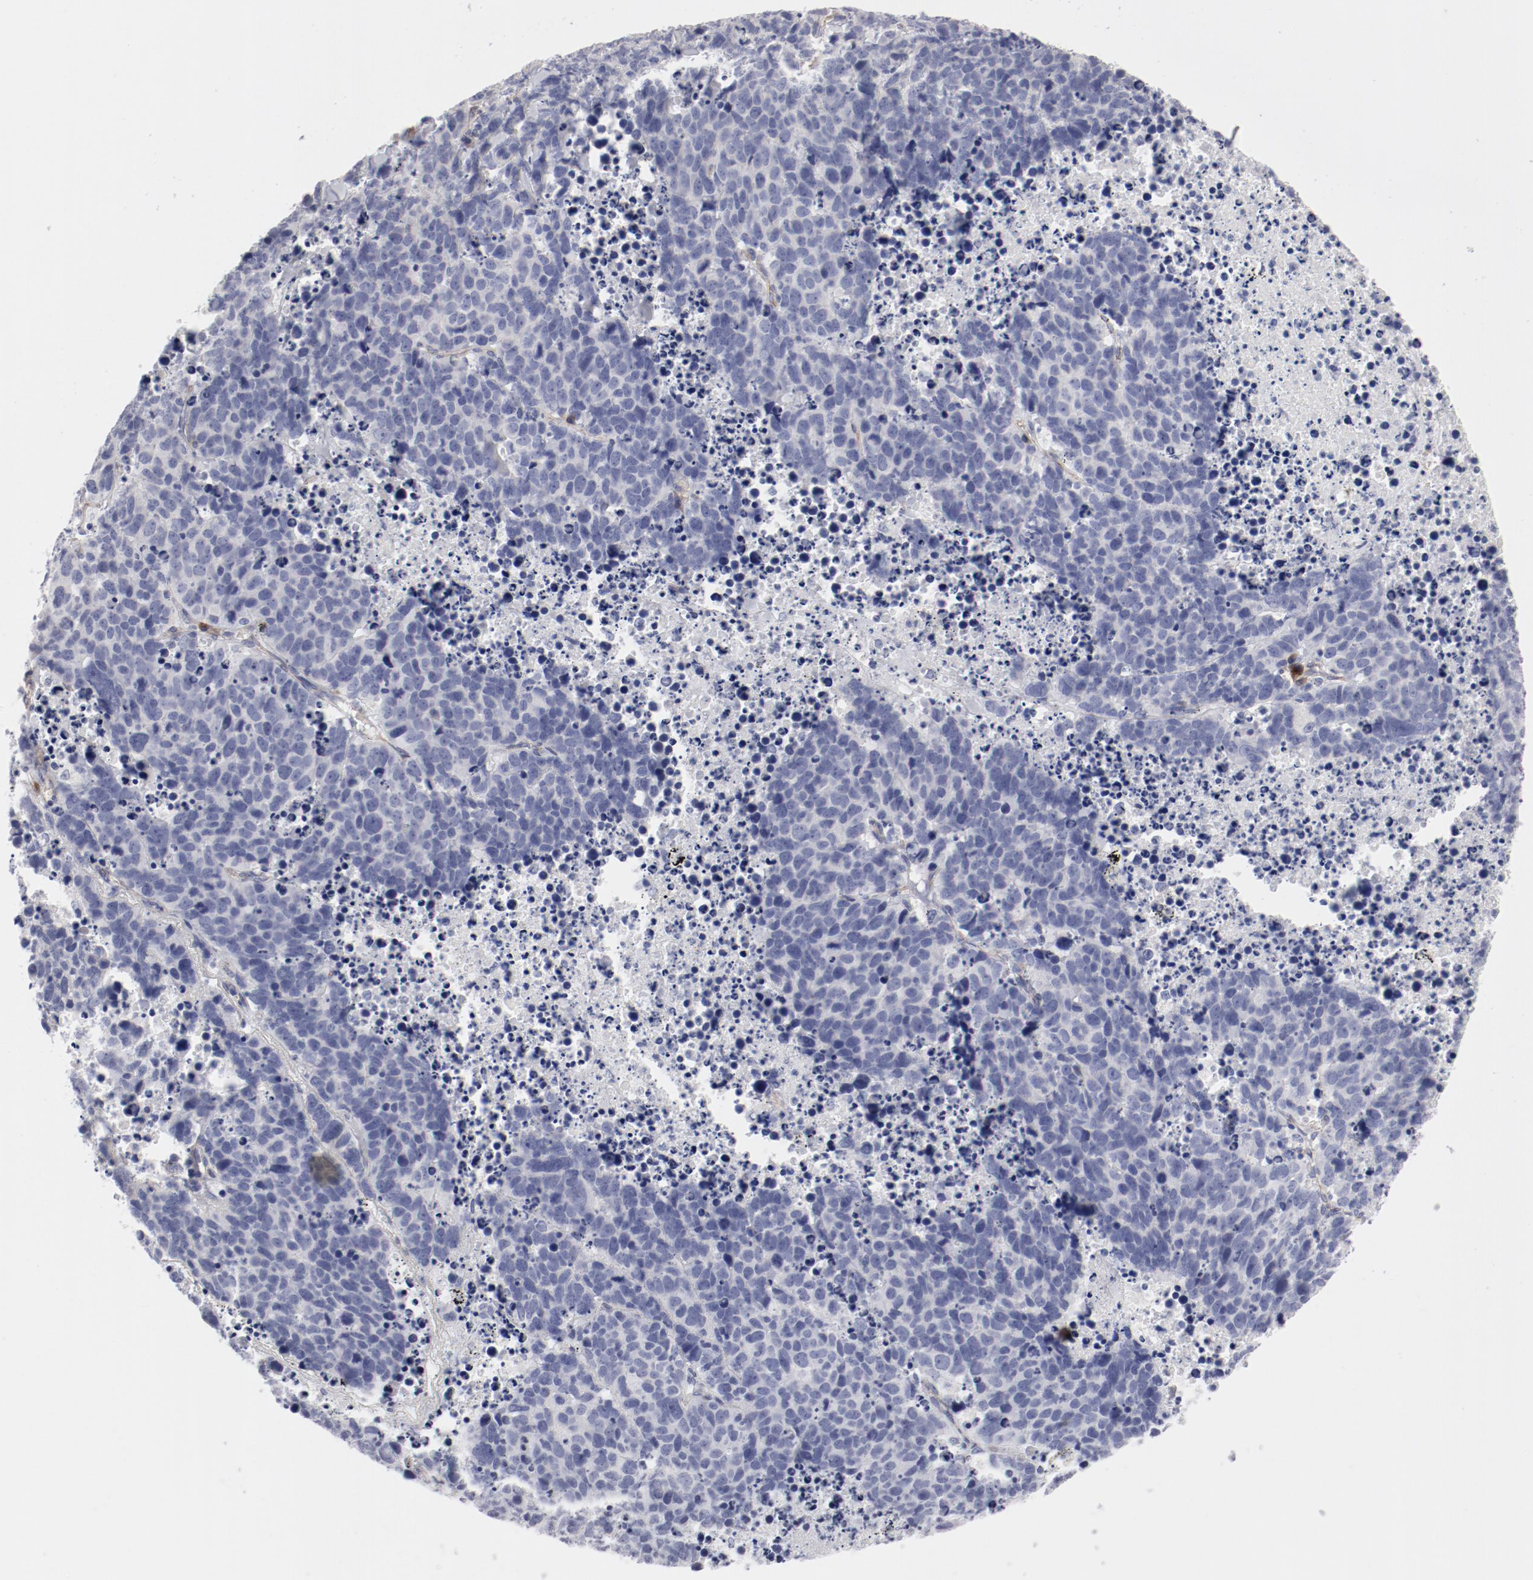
{"staining": {"intensity": "negative", "quantity": "none", "location": "none"}, "tissue": "lung cancer", "cell_type": "Tumor cells", "image_type": "cancer", "snomed": [{"axis": "morphology", "description": "Carcinoid, malignant, NOS"}, {"axis": "topography", "description": "Lung"}], "caption": "IHC of lung carcinoid (malignant) demonstrates no positivity in tumor cells.", "gene": "LAX1", "patient": {"sex": "male", "age": 60}}